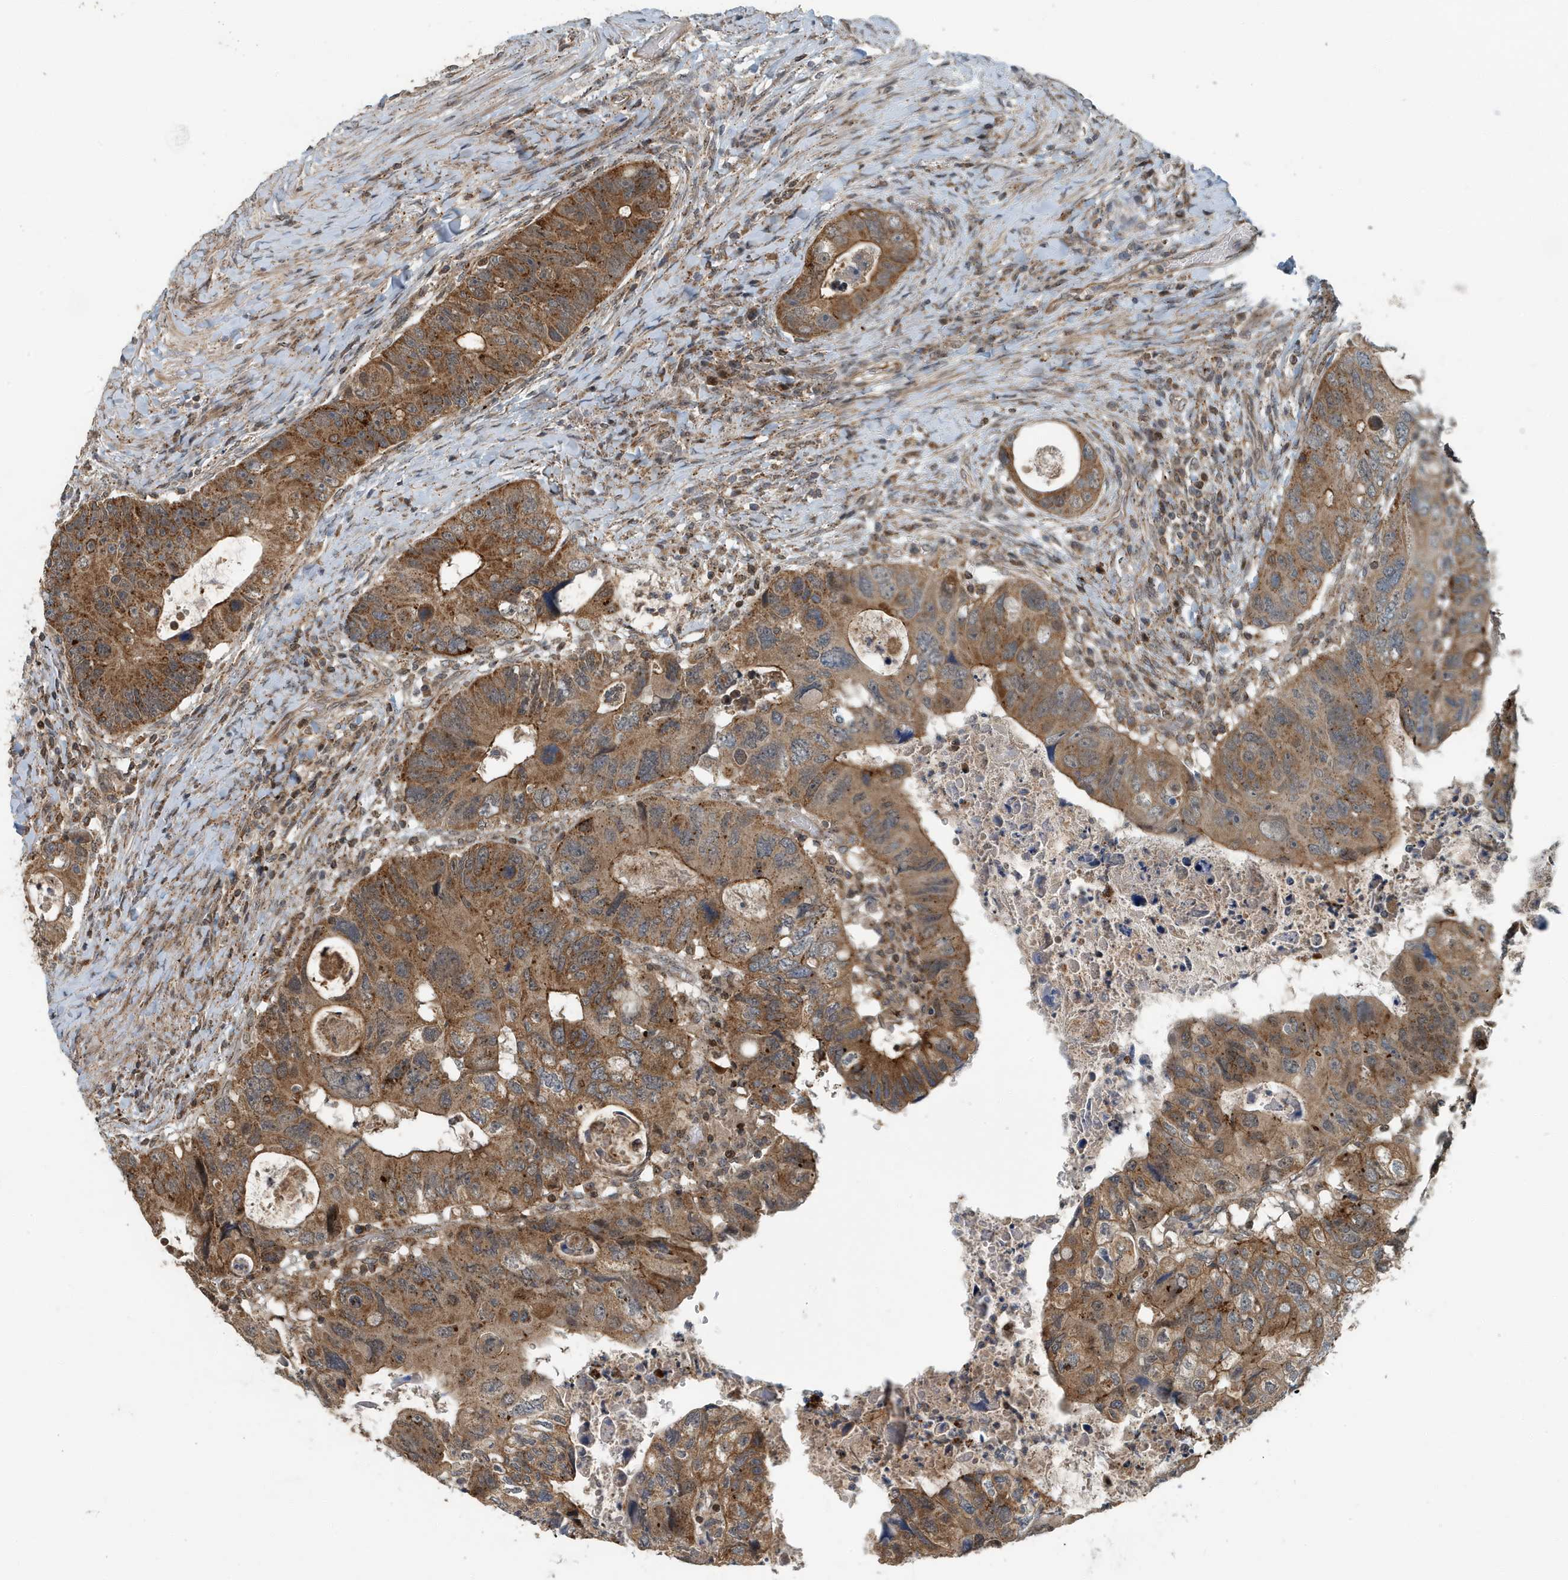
{"staining": {"intensity": "moderate", "quantity": ">75%", "location": "cytoplasmic/membranous"}, "tissue": "colorectal cancer", "cell_type": "Tumor cells", "image_type": "cancer", "snomed": [{"axis": "morphology", "description": "Adenocarcinoma, NOS"}, {"axis": "topography", "description": "Rectum"}], "caption": "Adenocarcinoma (colorectal) was stained to show a protein in brown. There is medium levels of moderate cytoplasmic/membranous expression in approximately >75% of tumor cells. Ihc stains the protein in brown and the nuclei are stained blue.", "gene": "KIF15", "patient": {"sex": "male", "age": 59}}